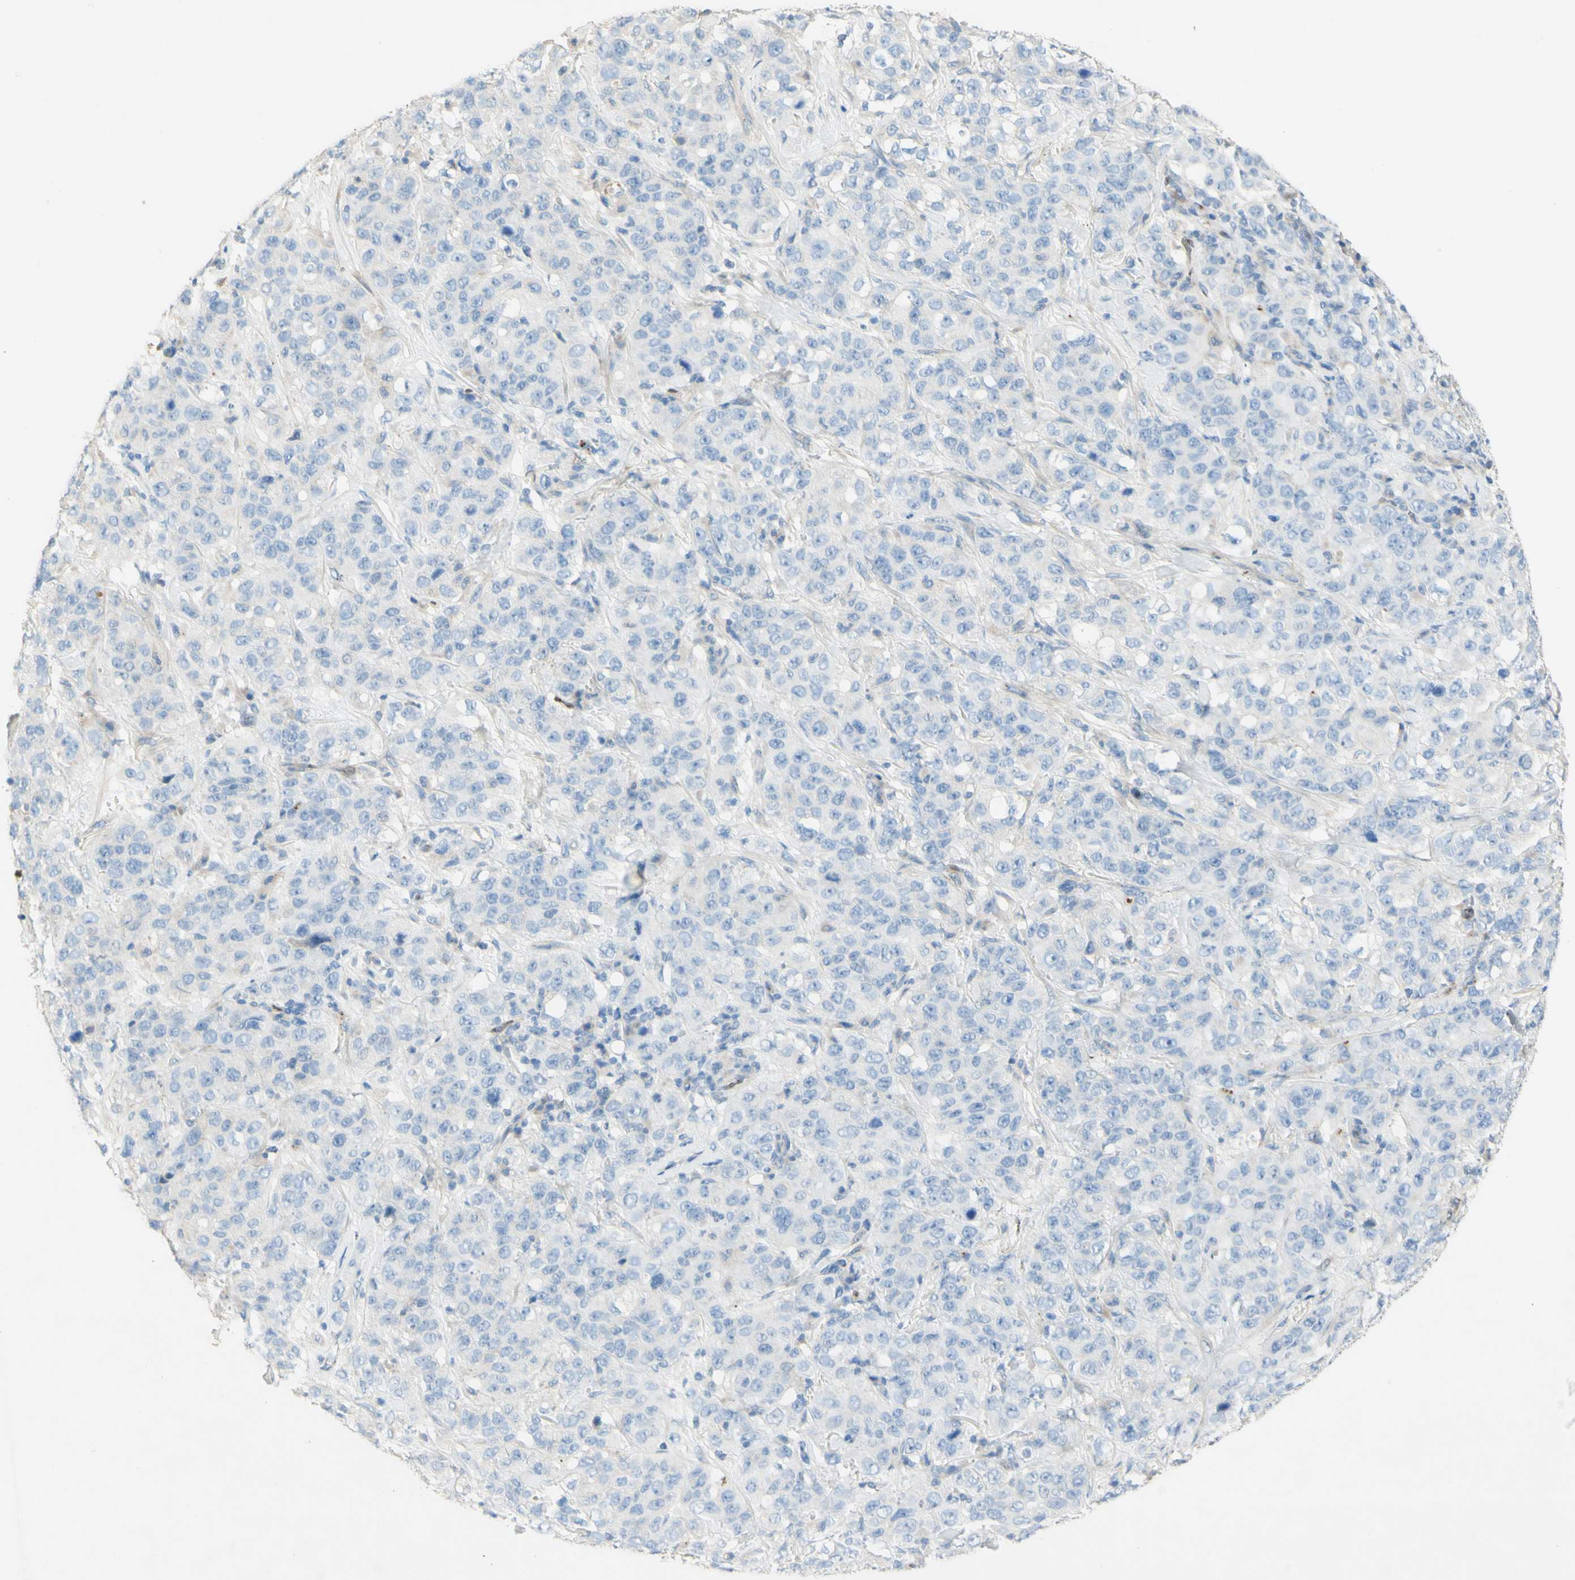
{"staining": {"intensity": "negative", "quantity": "none", "location": "none"}, "tissue": "stomach cancer", "cell_type": "Tumor cells", "image_type": "cancer", "snomed": [{"axis": "morphology", "description": "Adenocarcinoma, NOS"}, {"axis": "topography", "description": "Stomach"}], "caption": "This is an IHC image of adenocarcinoma (stomach). There is no positivity in tumor cells.", "gene": "GAN", "patient": {"sex": "male", "age": 48}}